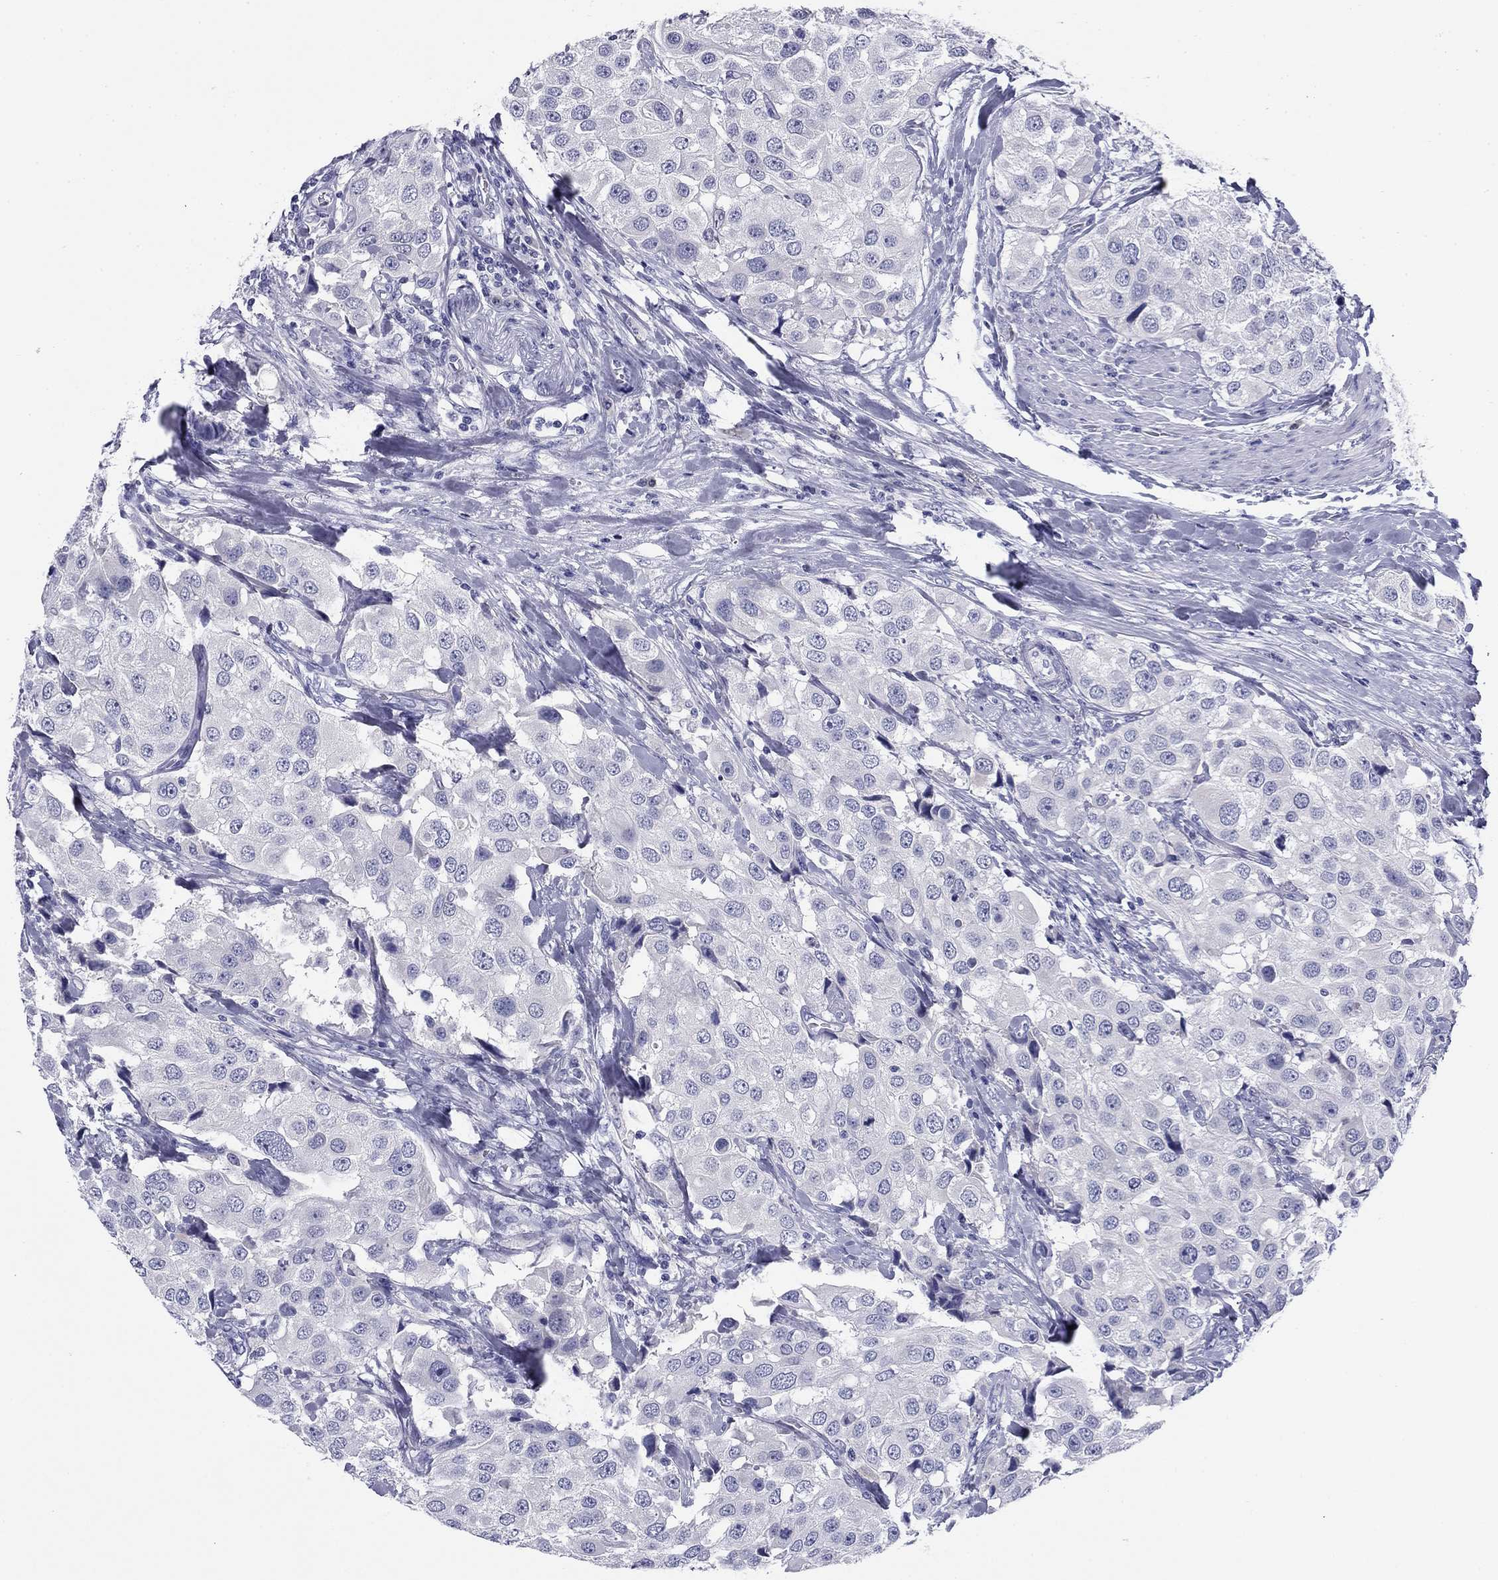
{"staining": {"intensity": "negative", "quantity": "none", "location": "none"}, "tissue": "urothelial cancer", "cell_type": "Tumor cells", "image_type": "cancer", "snomed": [{"axis": "morphology", "description": "Urothelial carcinoma, High grade"}, {"axis": "topography", "description": "Urinary bladder"}], "caption": "The micrograph exhibits no significant positivity in tumor cells of urothelial cancer. Brightfield microscopy of IHC stained with DAB (brown) and hematoxylin (blue), captured at high magnification.", "gene": "ABCC2", "patient": {"sex": "female", "age": 64}}